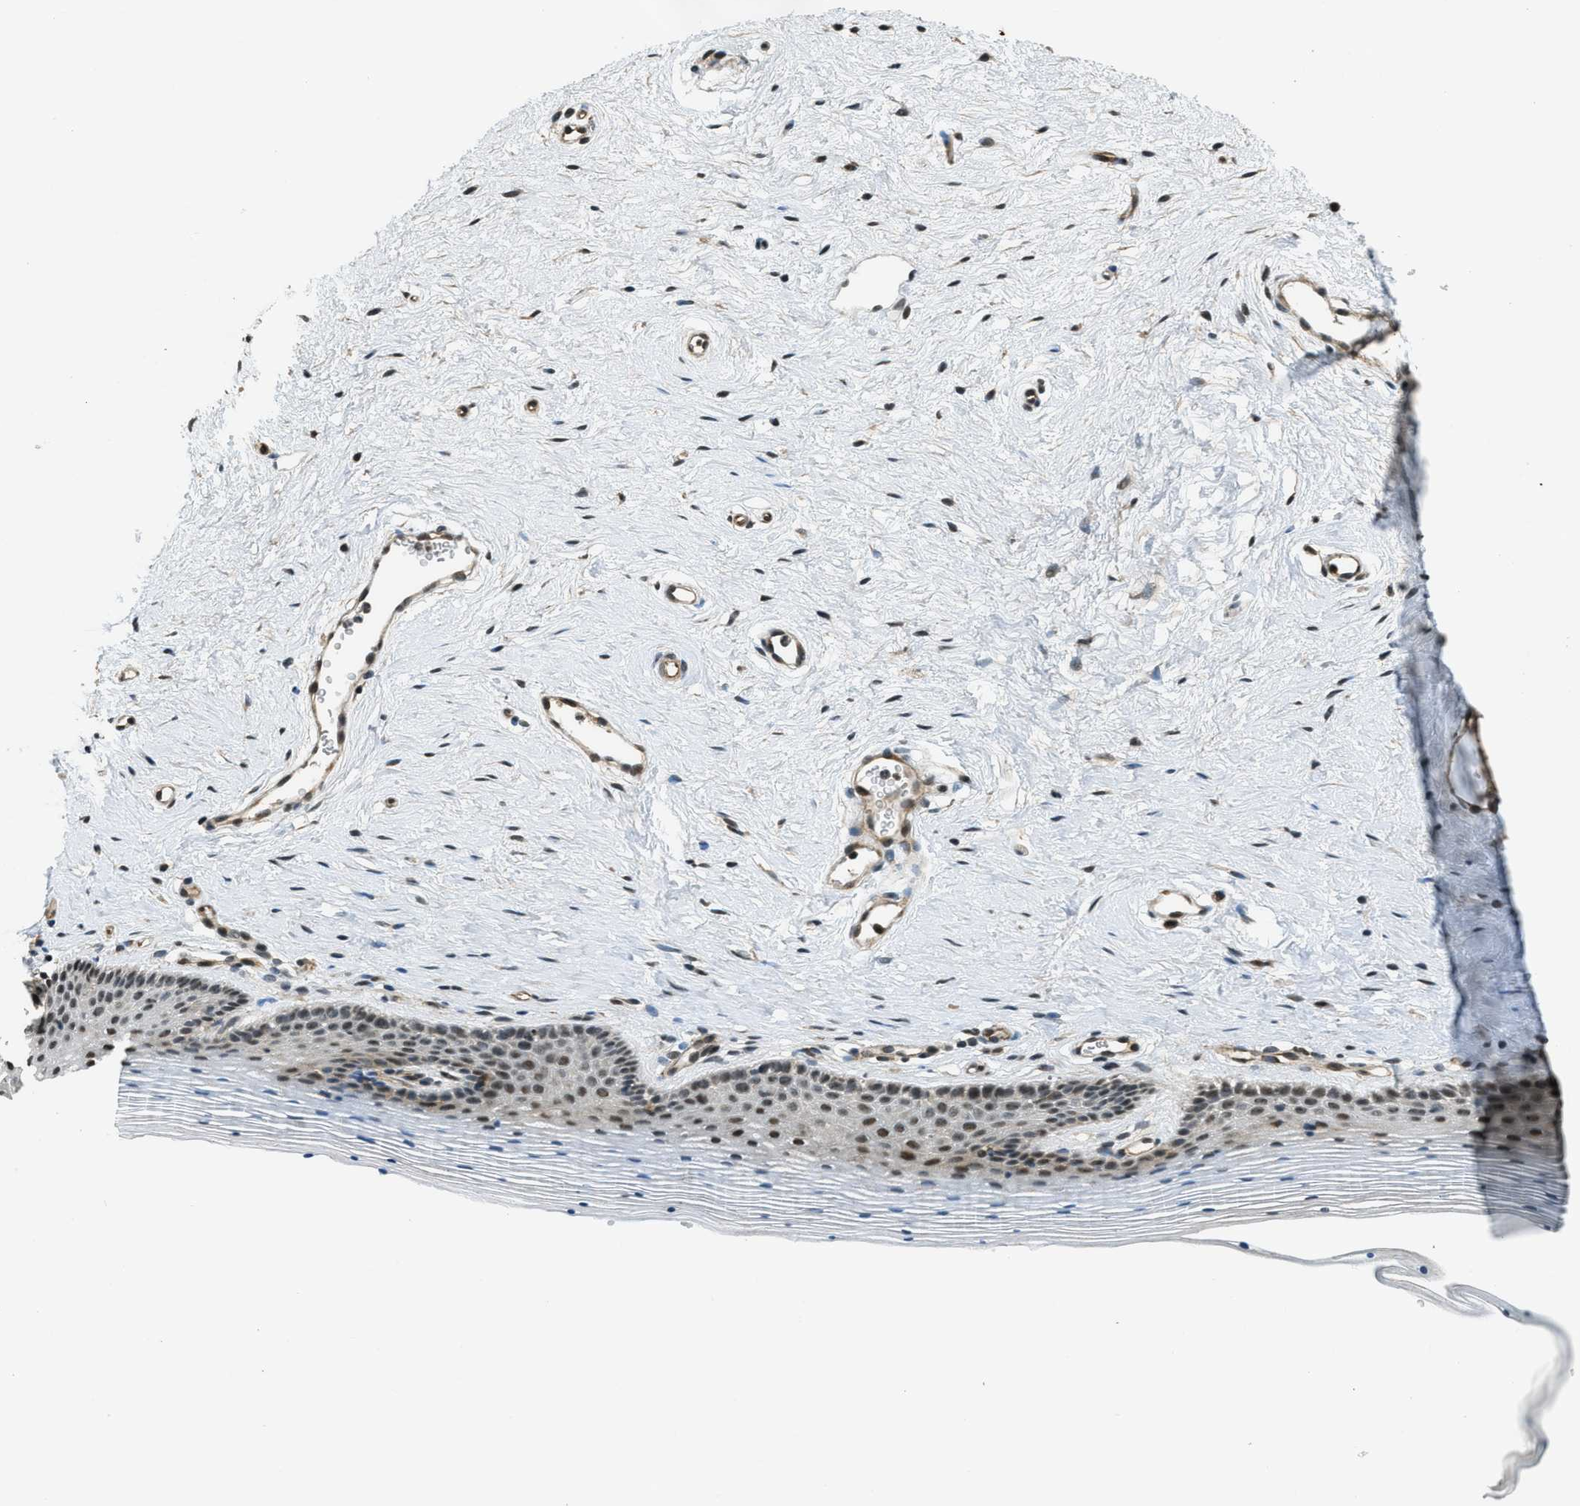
{"staining": {"intensity": "moderate", "quantity": ">75%", "location": "nuclear"}, "tissue": "vagina", "cell_type": "Squamous epithelial cells", "image_type": "normal", "snomed": [{"axis": "morphology", "description": "Normal tissue, NOS"}, {"axis": "topography", "description": "Vagina"}], "caption": "DAB immunohistochemical staining of benign vagina reveals moderate nuclear protein positivity in approximately >75% of squamous epithelial cells. The staining is performed using DAB (3,3'-diaminobenzidine) brown chromogen to label protein expression. The nuclei are counter-stained blue using hematoxylin.", "gene": "MED21", "patient": {"sex": "female", "age": 32}}